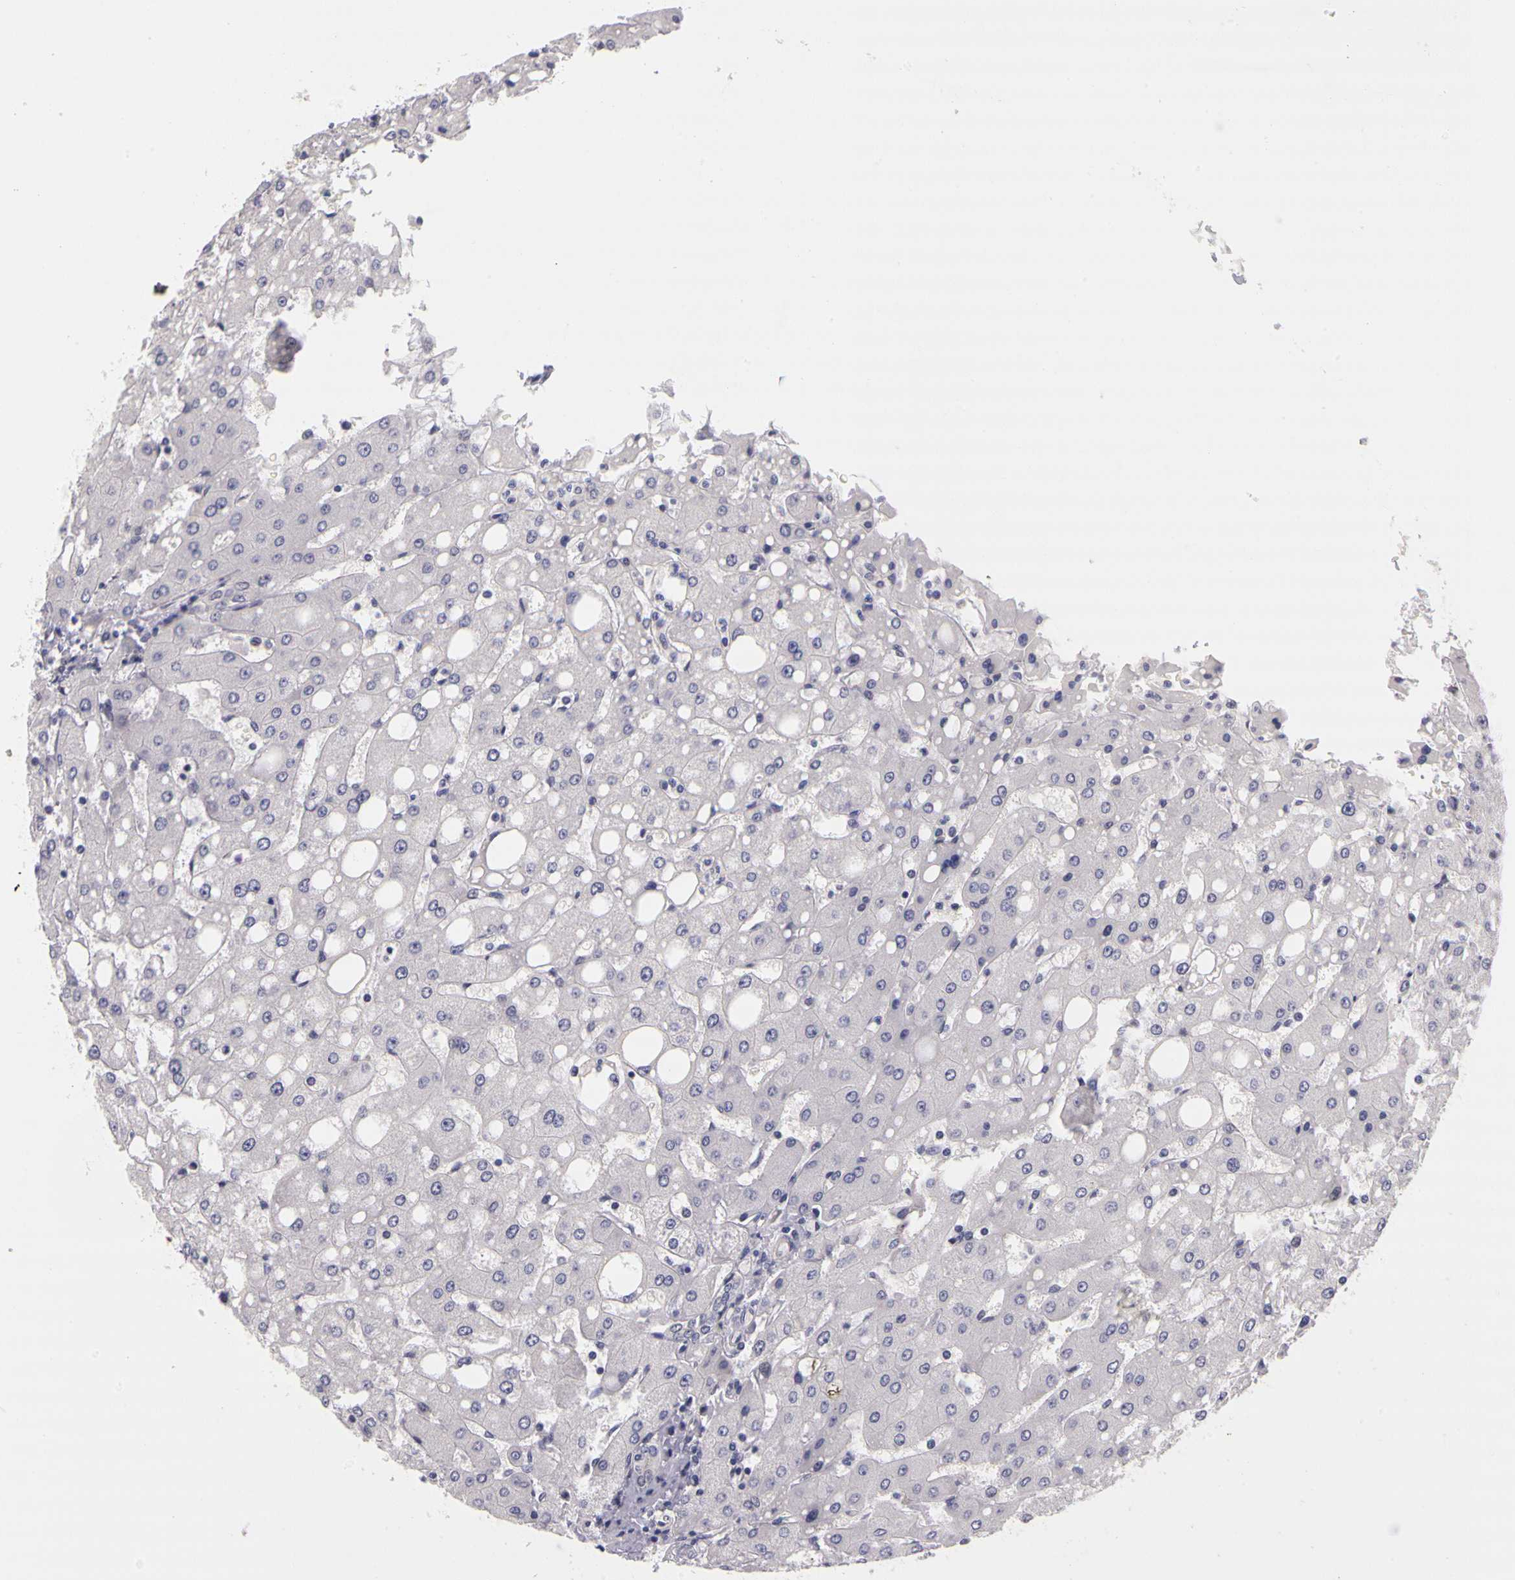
{"staining": {"intensity": "weak", "quantity": "25%-75%", "location": "nuclear"}, "tissue": "liver", "cell_type": "Cholangiocytes", "image_type": "normal", "snomed": [{"axis": "morphology", "description": "Normal tissue, NOS"}, {"axis": "topography", "description": "Liver"}], "caption": "Protein staining reveals weak nuclear expression in about 25%-75% of cholangiocytes in normal liver.", "gene": "WDR13", "patient": {"sex": "male", "age": 49}}